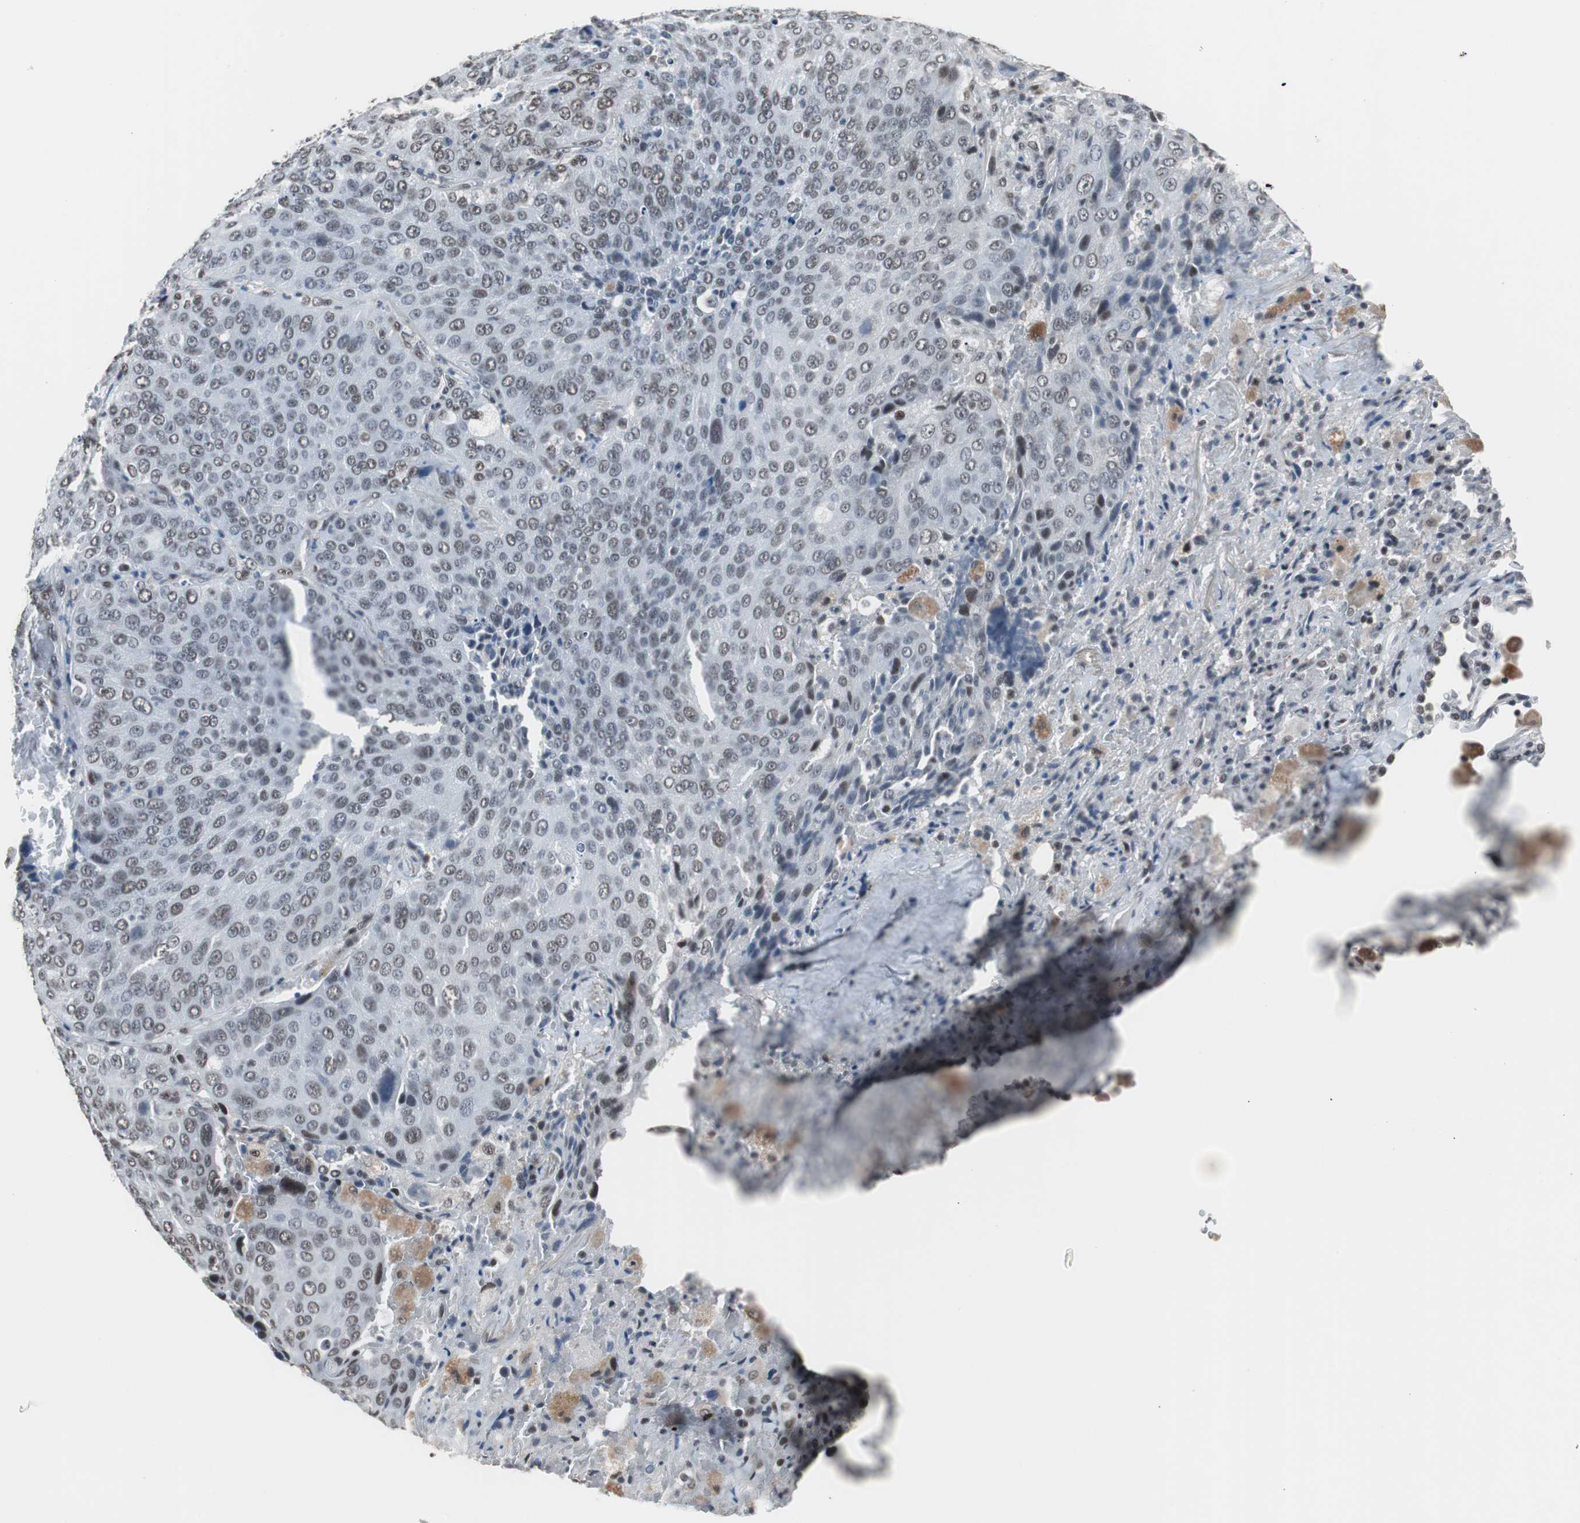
{"staining": {"intensity": "weak", "quantity": "25%-75%", "location": "nuclear"}, "tissue": "lung cancer", "cell_type": "Tumor cells", "image_type": "cancer", "snomed": [{"axis": "morphology", "description": "Squamous cell carcinoma, NOS"}, {"axis": "topography", "description": "Lung"}], "caption": "The histopathology image shows staining of lung cancer (squamous cell carcinoma), revealing weak nuclear protein expression (brown color) within tumor cells.", "gene": "TAF7", "patient": {"sex": "male", "age": 54}}